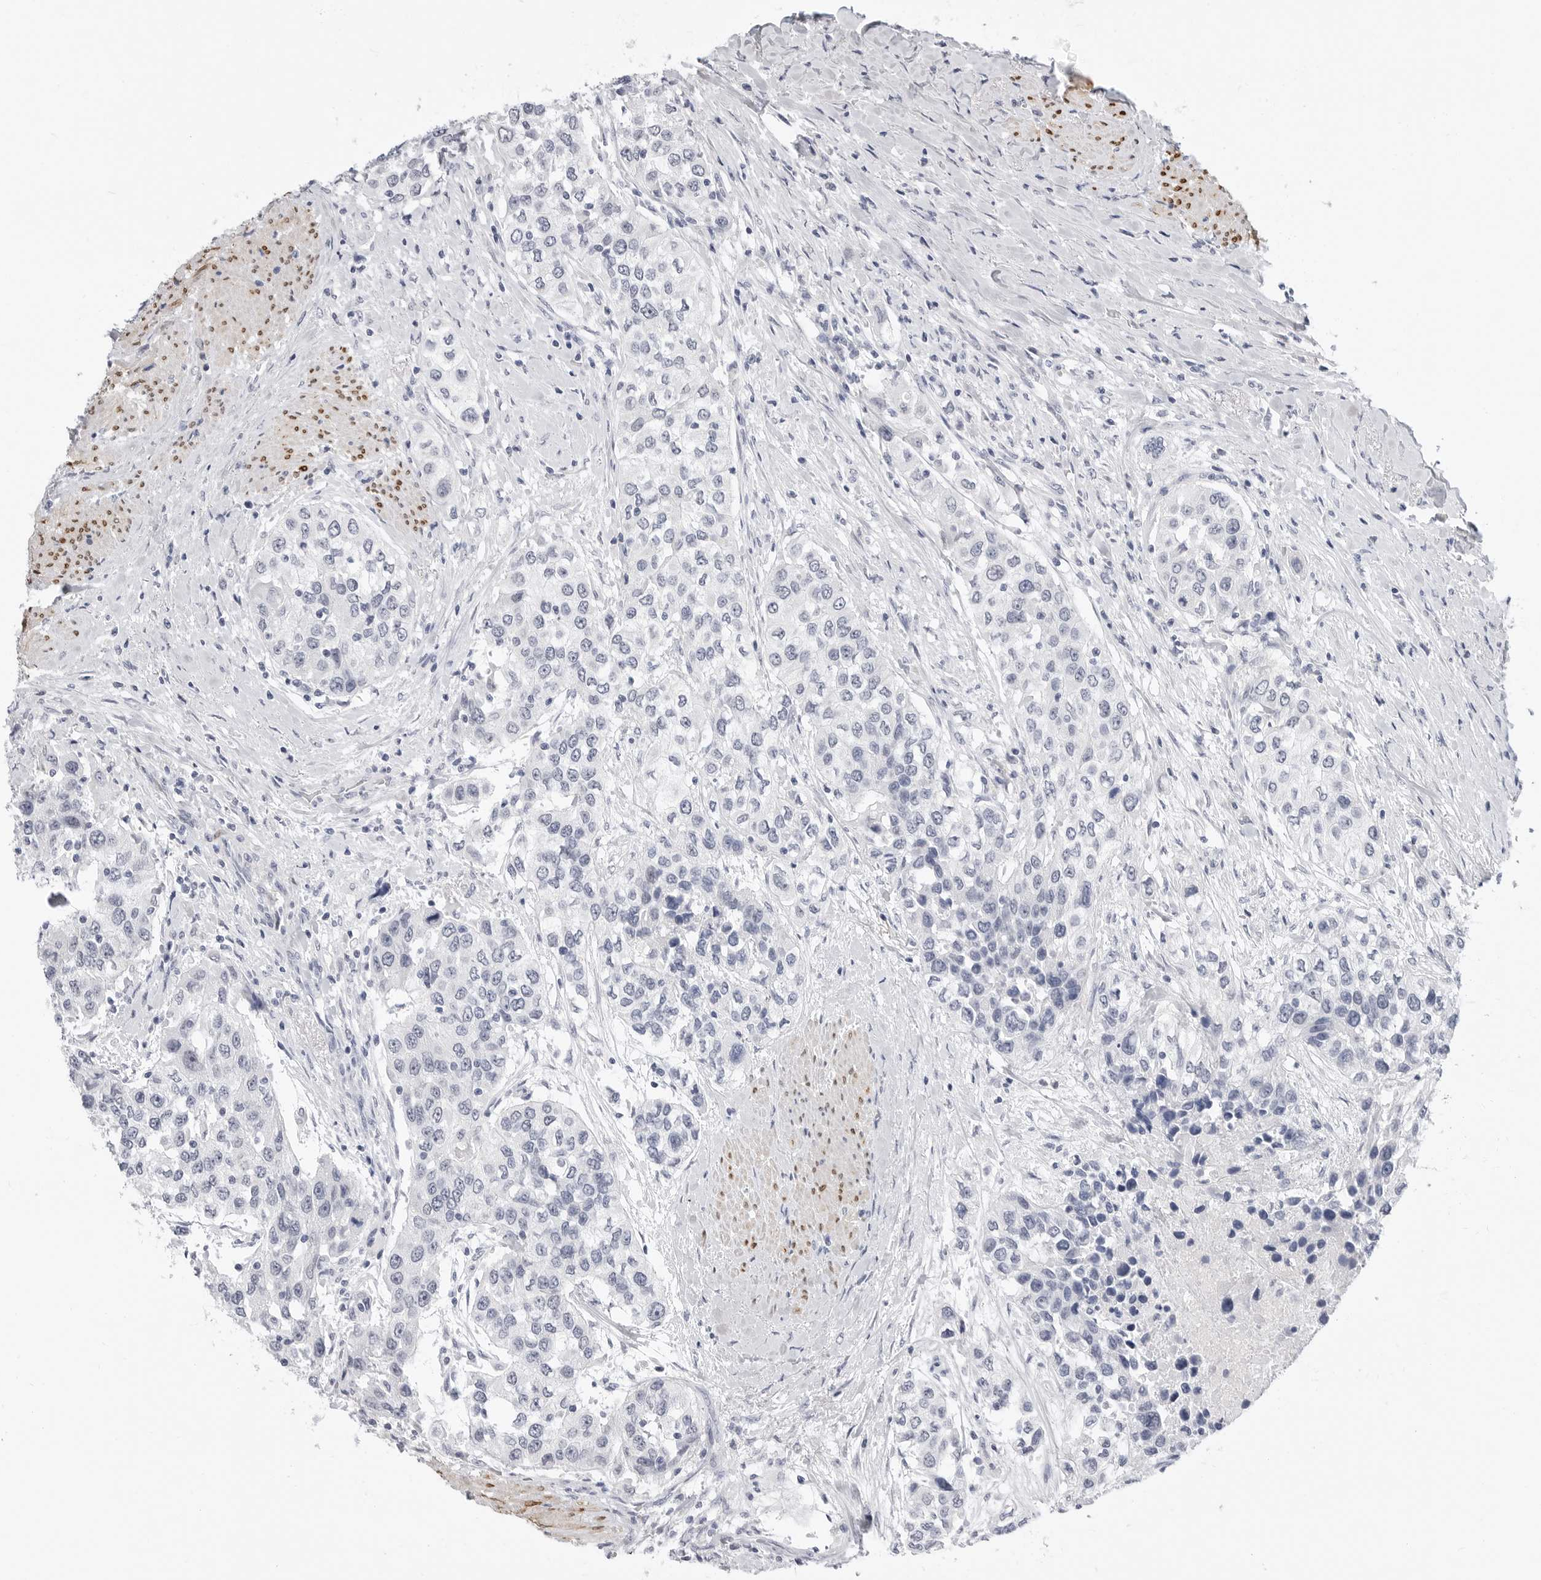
{"staining": {"intensity": "negative", "quantity": "none", "location": "none"}, "tissue": "urothelial cancer", "cell_type": "Tumor cells", "image_type": "cancer", "snomed": [{"axis": "morphology", "description": "Urothelial carcinoma, High grade"}, {"axis": "topography", "description": "Urinary bladder"}], "caption": "The IHC histopathology image has no significant positivity in tumor cells of urothelial carcinoma (high-grade) tissue. (DAB immunohistochemistry with hematoxylin counter stain).", "gene": "PLN", "patient": {"sex": "female", "age": 80}}